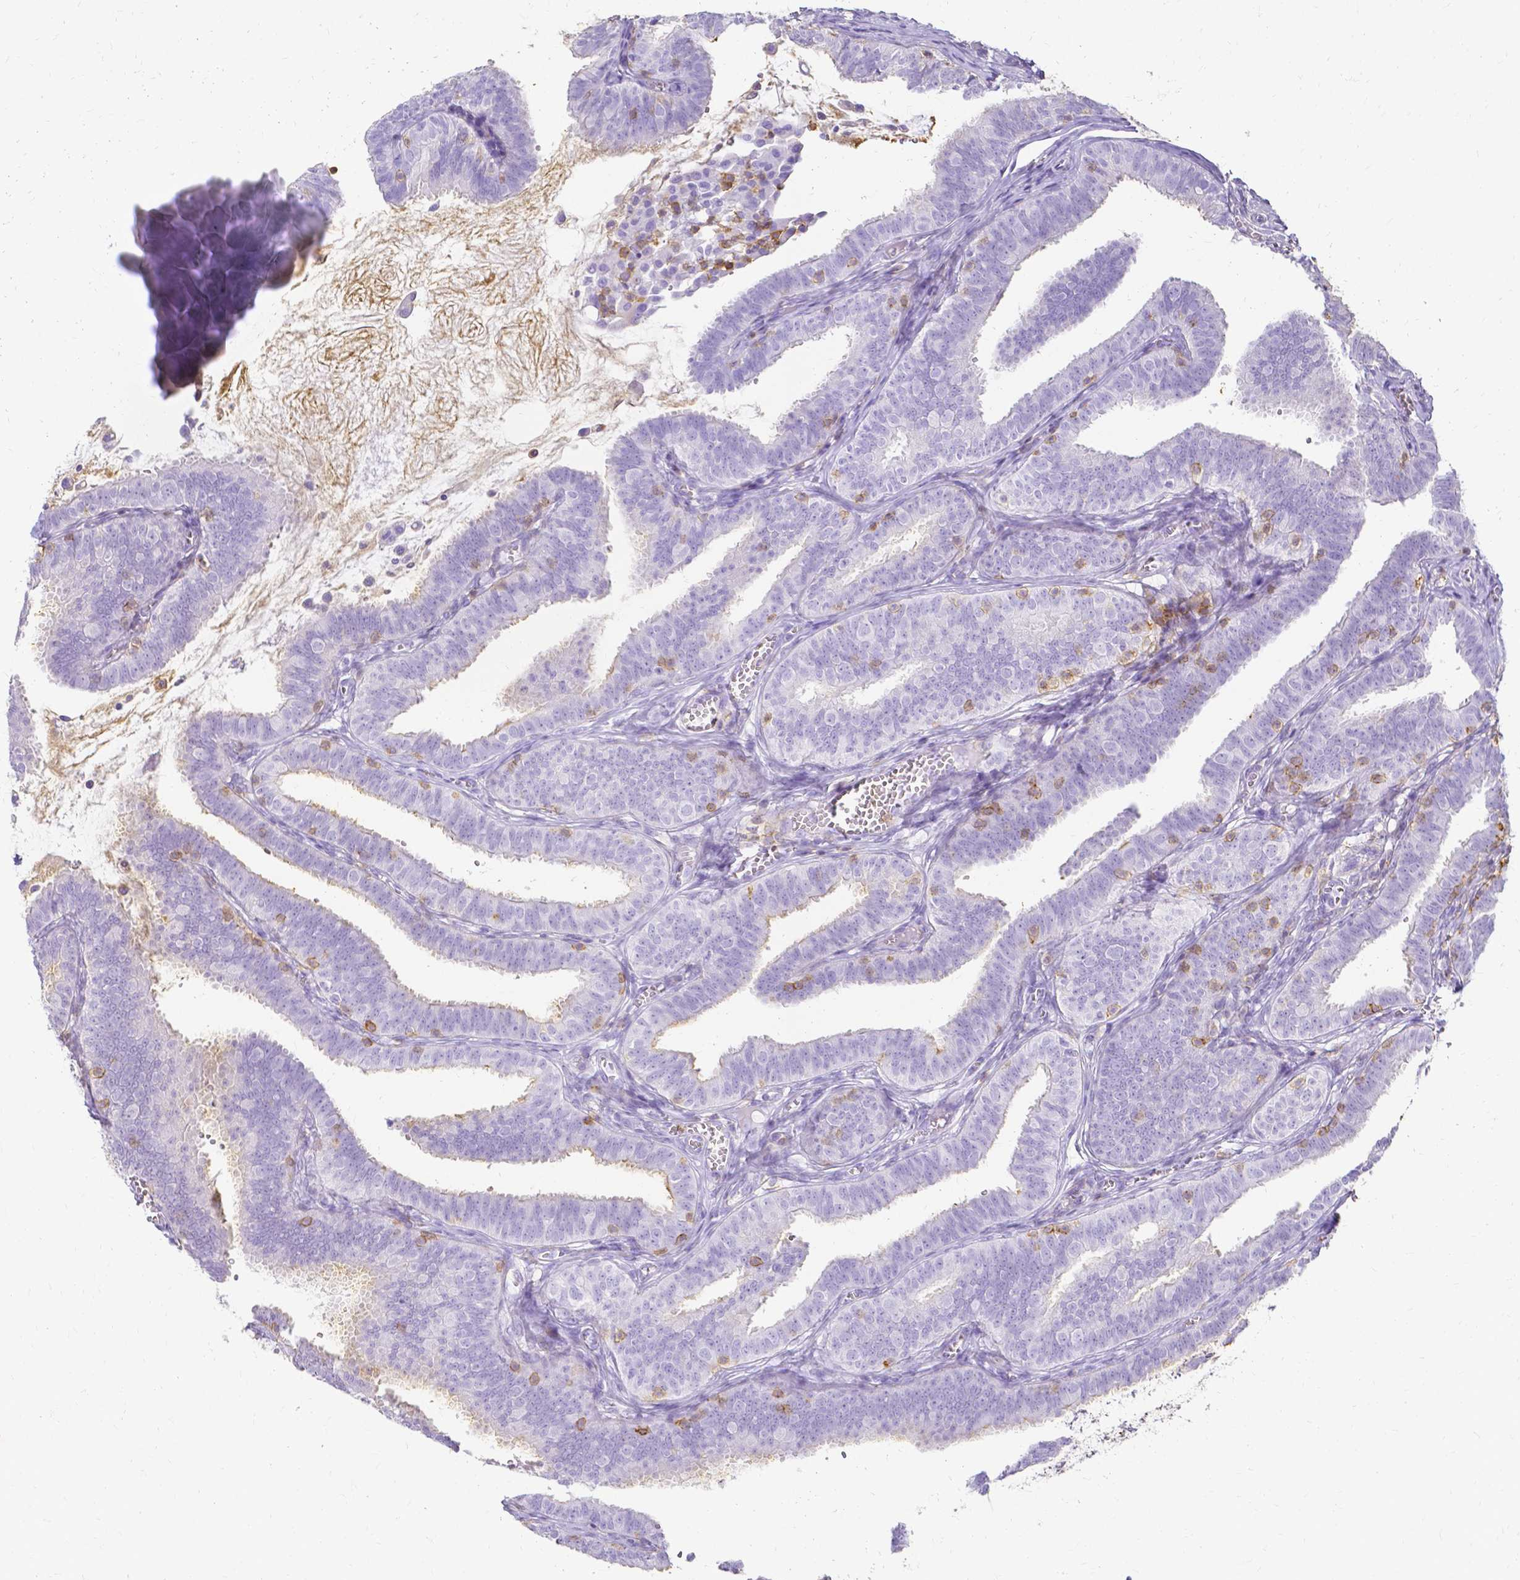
{"staining": {"intensity": "weak", "quantity": "<25%", "location": "cytoplasmic/membranous"}, "tissue": "fallopian tube", "cell_type": "Glandular cells", "image_type": "normal", "snomed": [{"axis": "morphology", "description": "Normal tissue, NOS"}, {"axis": "topography", "description": "Fallopian tube"}], "caption": "IHC of normal fallopian tube reveals no staining in glandular cells.", "gene": "HSPA12A", "patient": {"sex": "female", "age": 25}}